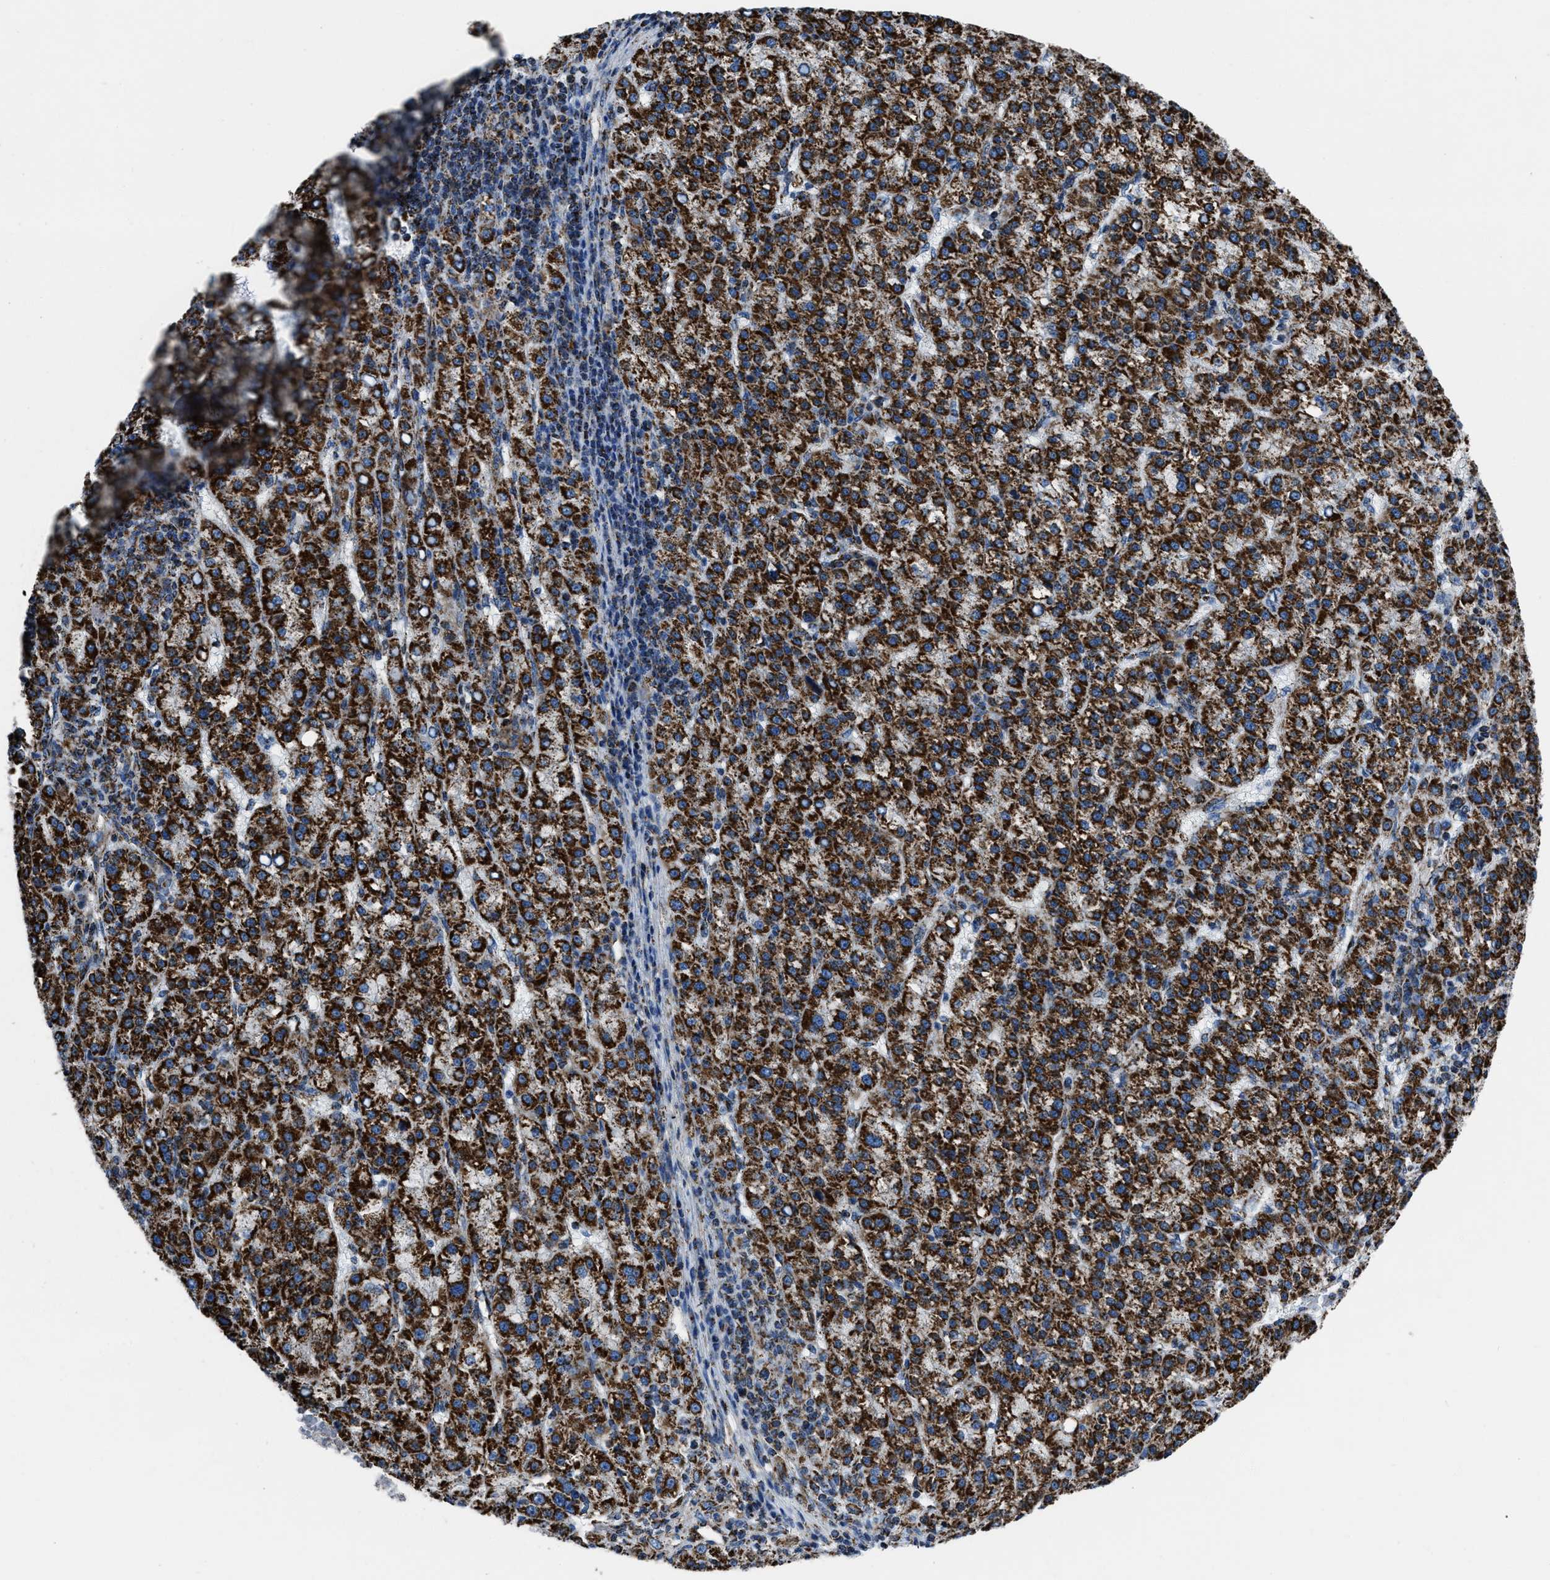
{"staining": {"intensity": "strong", "quantity": ">75%", "location": "cytoplasmic/membranous"}, "tissue": "liver cancer", "cell_type": "Tumor cells", "image_type": "cancer", "snomed": [{"axis": "morphology", "description": "Carcinoma, Hepatocellular, NOS"}, {"axis": "topography", "description": "Liver"}], "caption": "Human liver cancer stained with a protein marker exhibits strong staining in tumor cells.", "gene": "NSD3", "patient": {"sex": "female", "age": 58}}